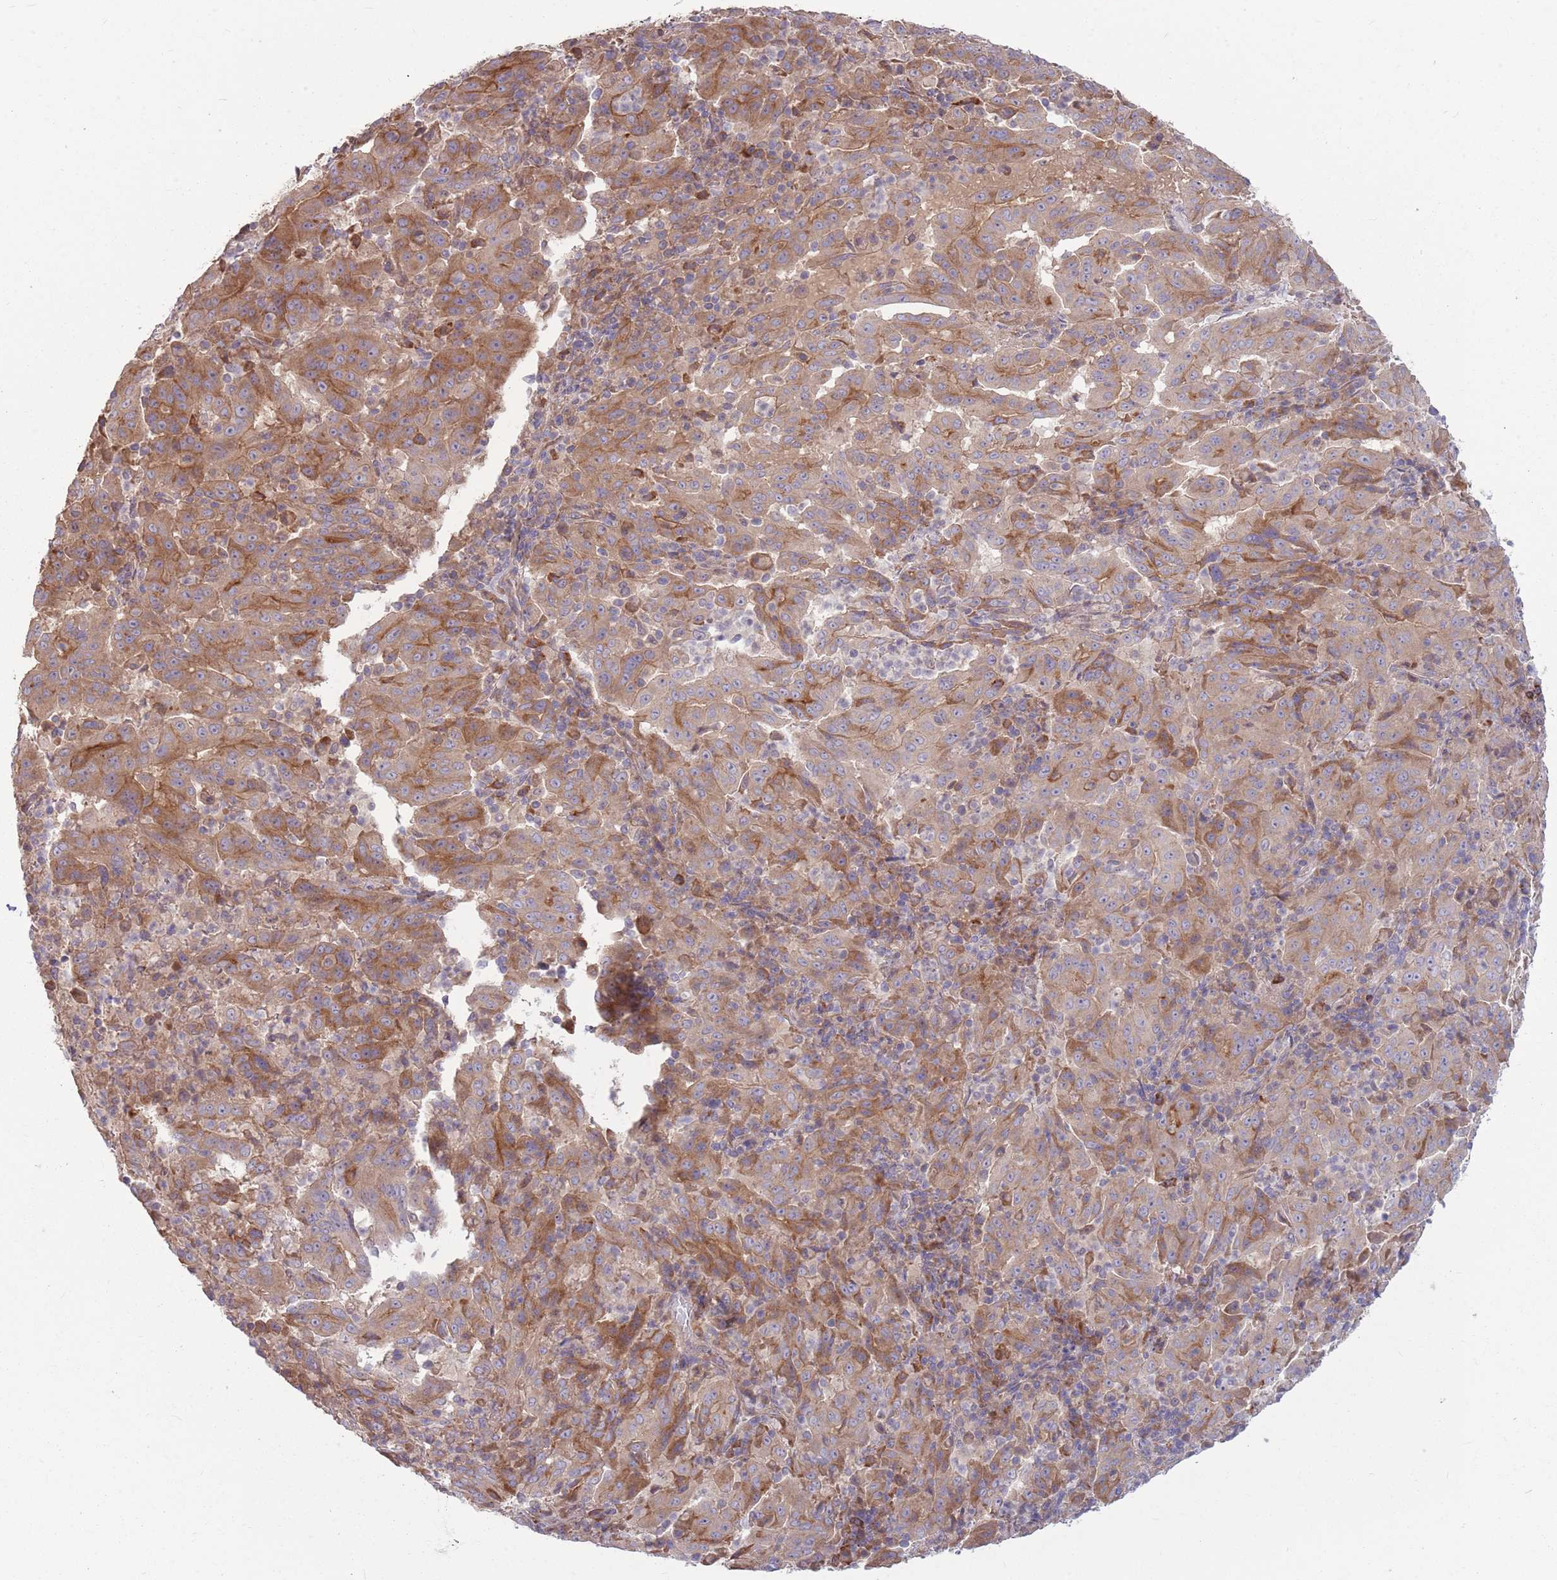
{"staining": {"intensity": "moderate", "quantity": ">75%", "location": "cytoplasmic/membranous"}, "tissue": "pancreatic cancer", "cell_type": "Tumor cells", "image_type": "cancer", "snomed": [{"axis": "morphology", "description": "Adenocarcinoma, NOS"}, {"axis": "topography", "description": "Pancreas"}], "caption": "DAB (3,3'-diaminobenzidine) immunohistochemical staining of pancreatic cancer reveals moderate cytoplasmic/membranous protein positivity in about >75% of tumor cells.", "gene": "PPP1R27", "patient": {"sex": "male", "age": 63}}